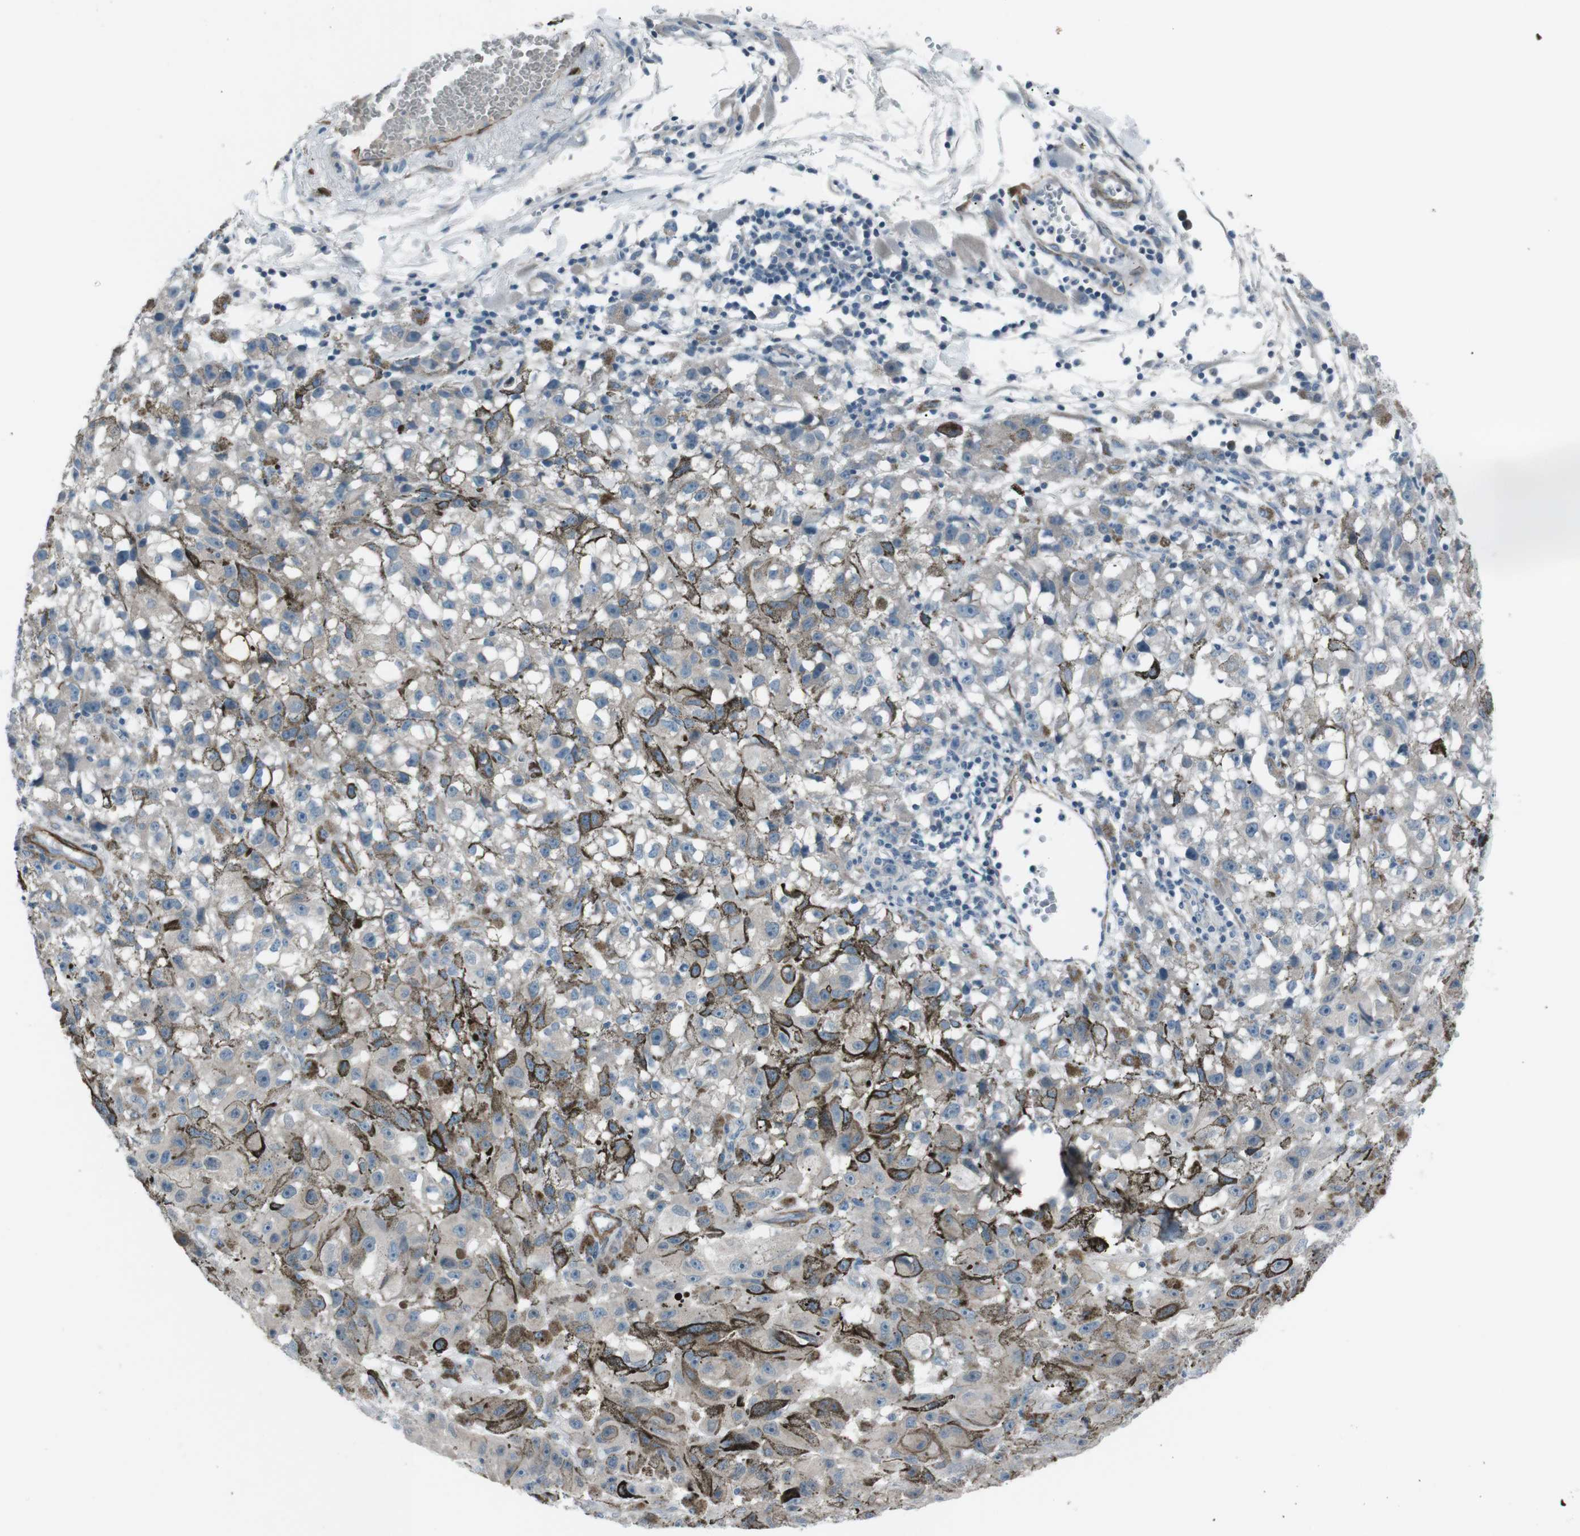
{"staining": {"intensity": "negative", "quantity": "none", "location": "none"}, "tissue": "melanoma", "cell_type": "Tumor cells", "image_type": "cancer", "snomed": [{"axis": "morphology", "description": "Malignant melanoma, NOS"}, {"axis": "topography", "description": "Skin"}], "caption": "Tumor cells show no significant protein staining in melanoma. (Stains: DAB (3,3'-diaminobenzidine) immunohistochemistry with hematoxylin counter stain, Microscopy: brightfield microscopy at high magnification).", "gene": "PDLIM5", "patient": {"sex": "female", "age": 104}}